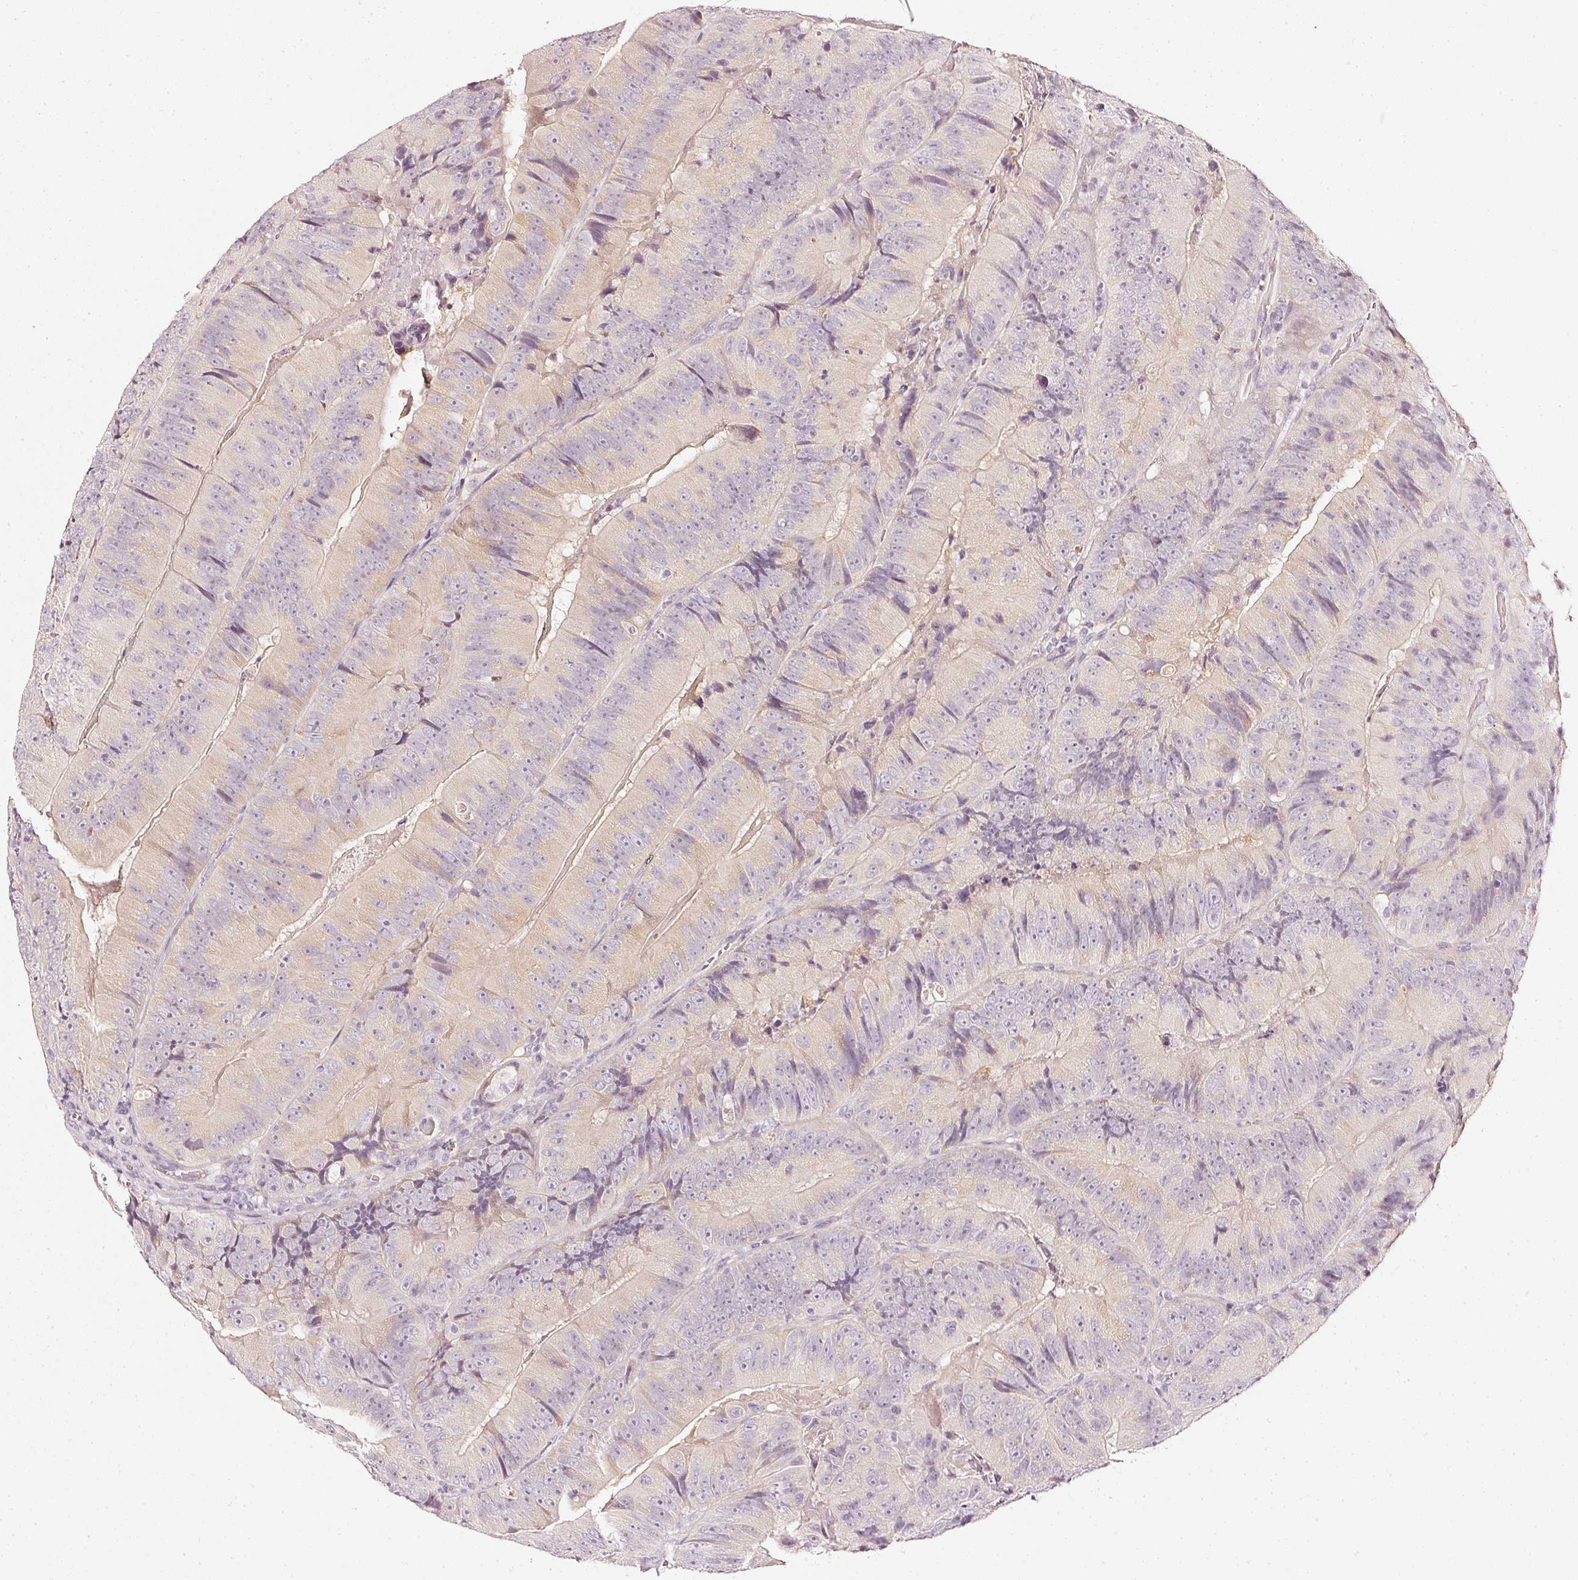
{"staining": {"intensity": "weak", "quantity": ">75%", "location": "cytoplasmic/membranous"}, "tissue": "colorectal cancer", "cell_type": "Tumor cells", "image_type": "cancer", "snomed": [{"axis": "morphology", "description": "Adenocarcinoma, NOS"}, {"axis": "topography", "description": "Colon"}], "caption": "Protein analysis of colorectal cancer (adenocarcinoma) tissue displays weak cytoplasmic/membranous expression in about >75% of tumor cells.", "gene": "CNP", "patient": {"sex": "female", "age": 86}}